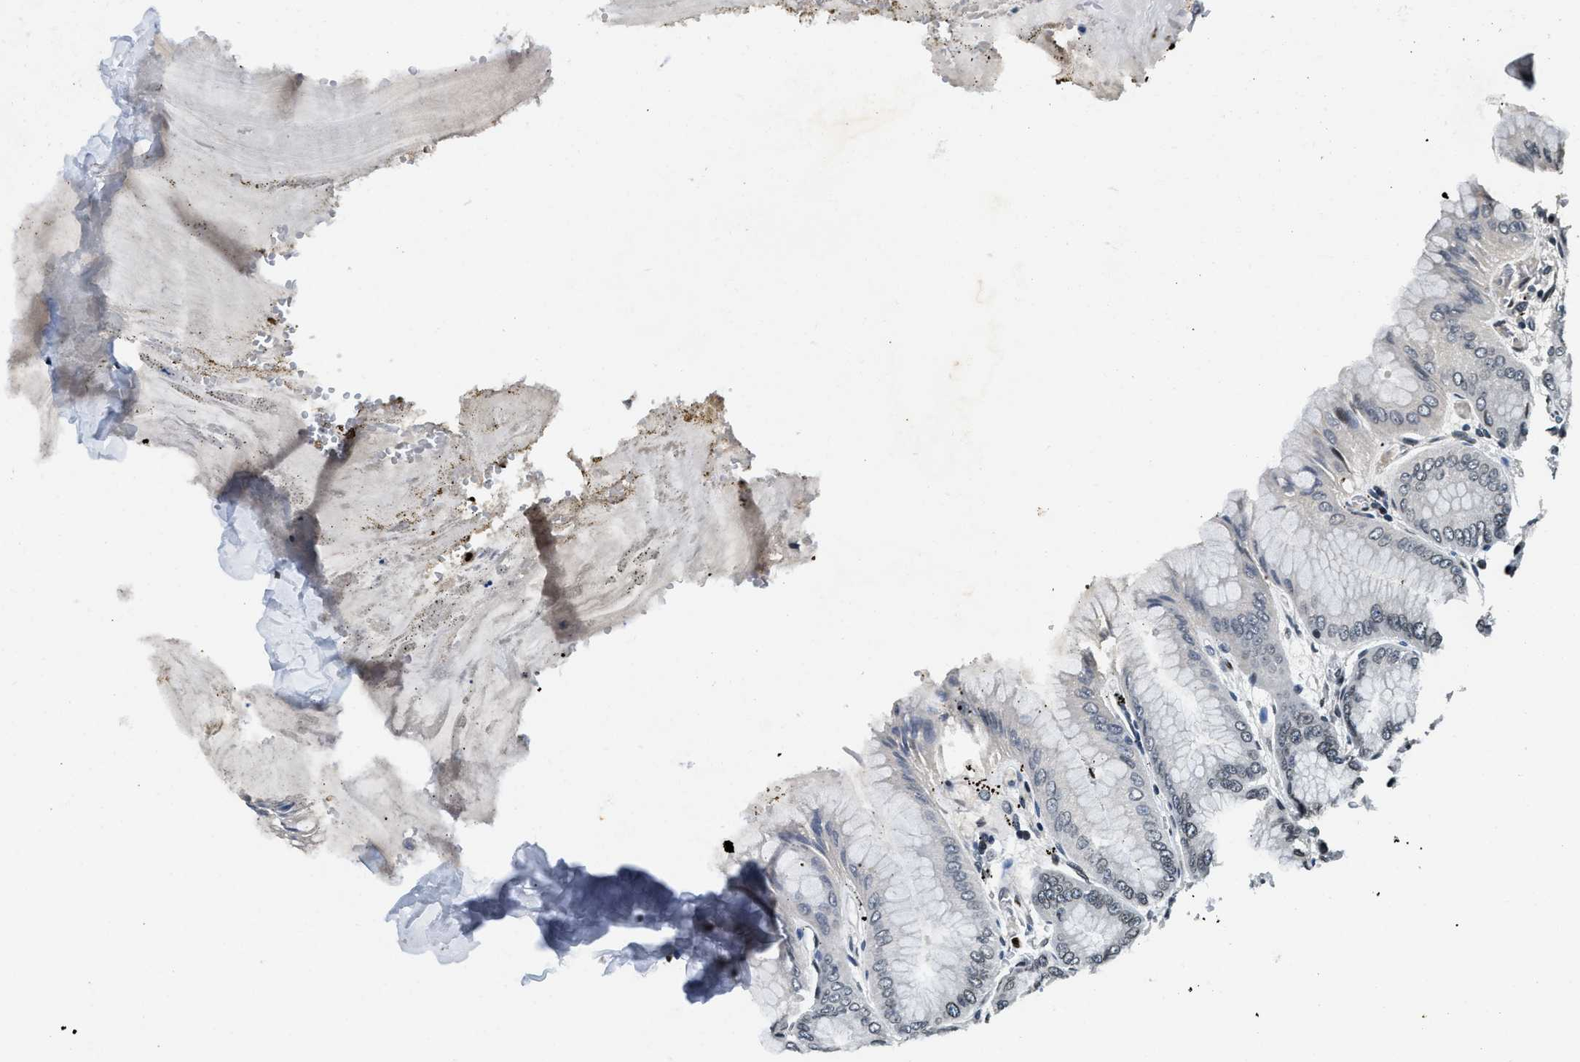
{"staining": {"intensity": "moderate", "quantity": "25%-75%", "location": "cytoplasmic/membranous,nuclear"}, "tissue": "stomach", "cell_type": "Glandular cells", "image_type": "normal", "snomed": [{"axis": "morphology", "description": "Normal tissue, NOS"}, {"axis": "topography", "description": "Stomach, lower"}], "caption": "Stomach stained for a protein (brown) displays moderate cytoplasmic/membranous,nuclear positive expression in approximately 25%-75% of glandular cells.", "gene": "ZC3HC1", "patient": {"sex": "male", "age": 71}}